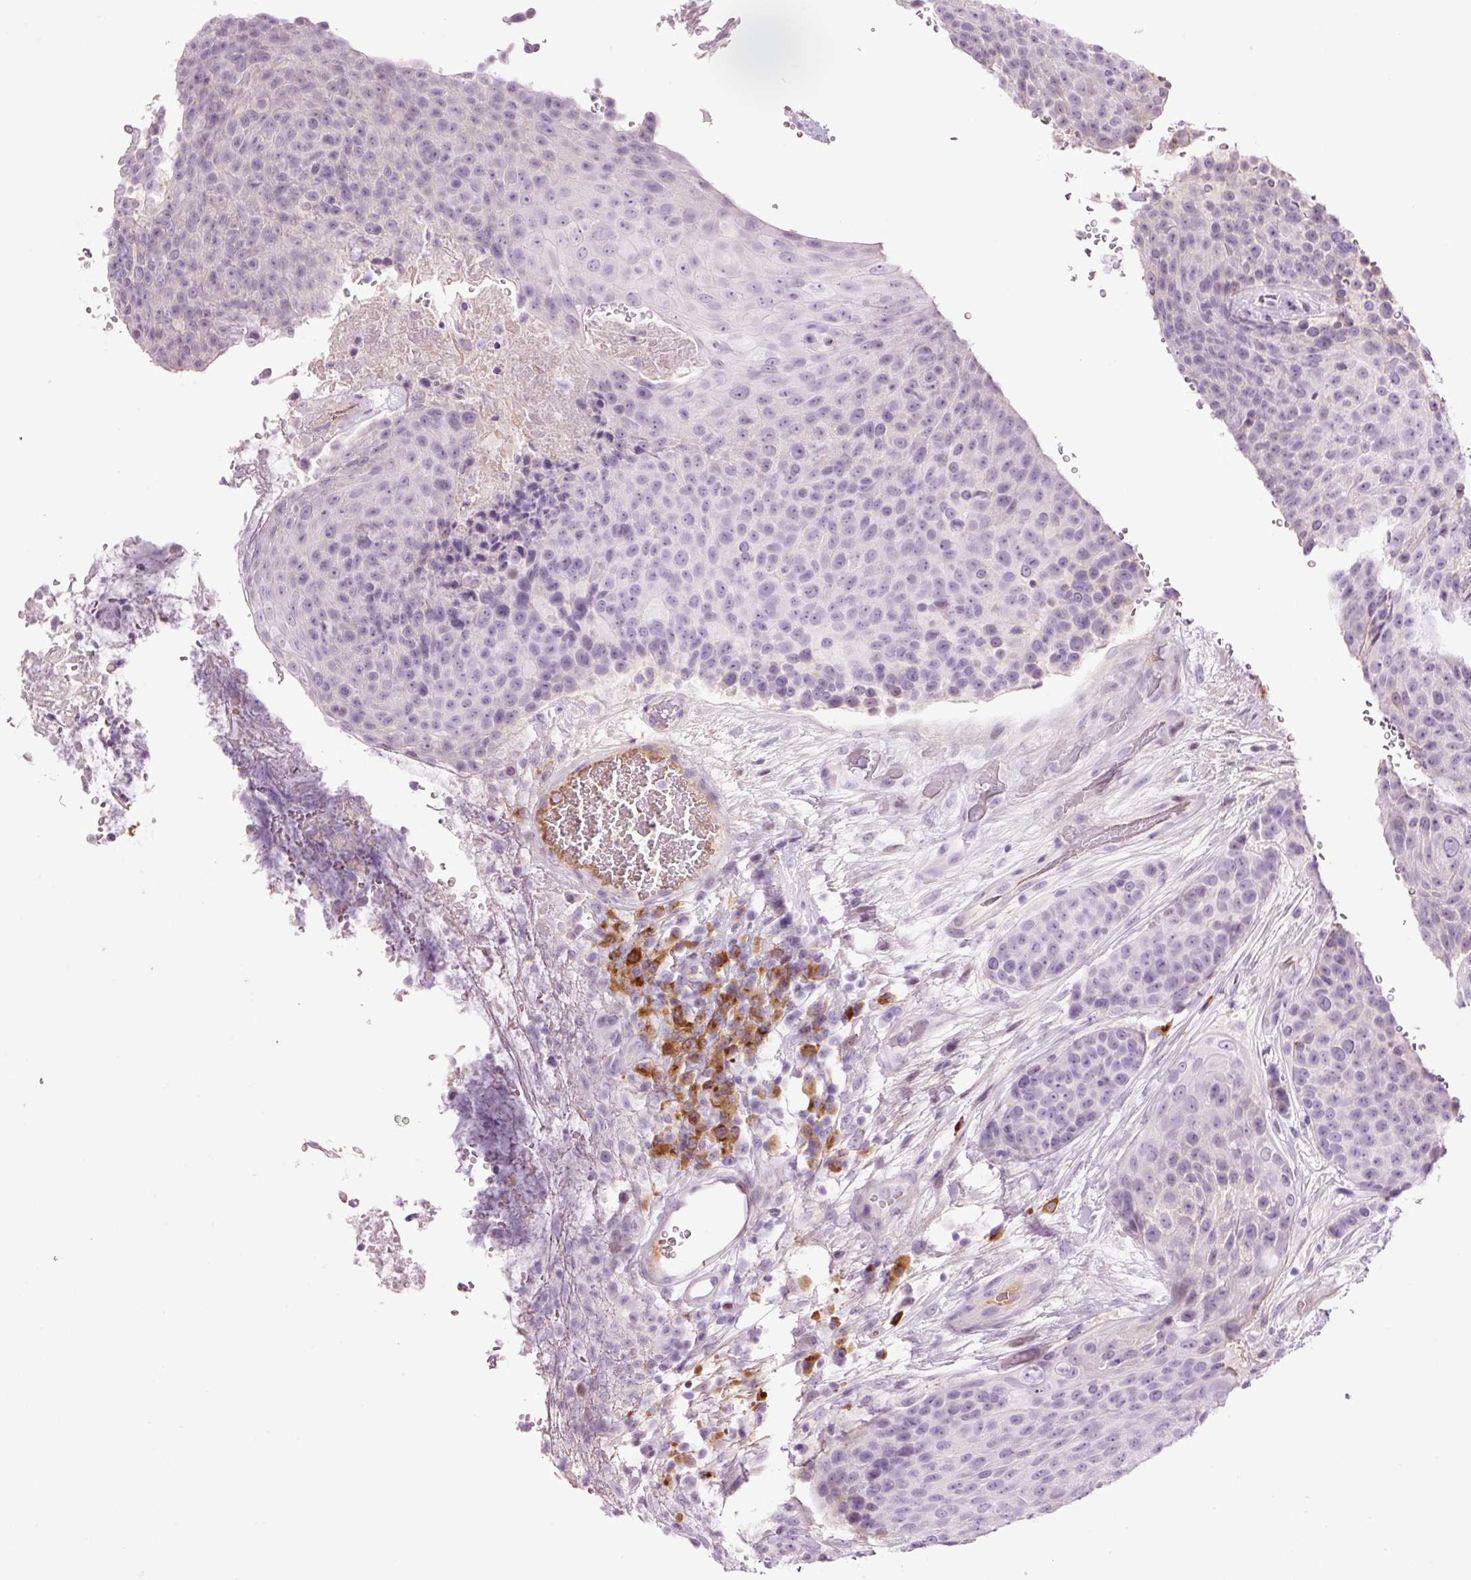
{"staining": {"intensity": "negative", "quantity": "none", "location": "none"}, "tissue": "urothelial cancer", "cell_type": "Tumor cells", "image_type": "cancer", "snomed": [{"axis": "morphology", "description": "Urothelial carcinoma, High grade"}, {"axis": "topography", "description": "Urinary bladder"}], "caption": "Immunohistochemistry (IHC) histopathology image of urothelial carcinoma (high-grade) stained for a protein (brown), which reveals no positivity in tumor cells. (Immunohistochemistry (IHC), brightfield microscopy, high magnification).", "gene": "KLF1", "patient": {"sex": "female", "age": 63}}